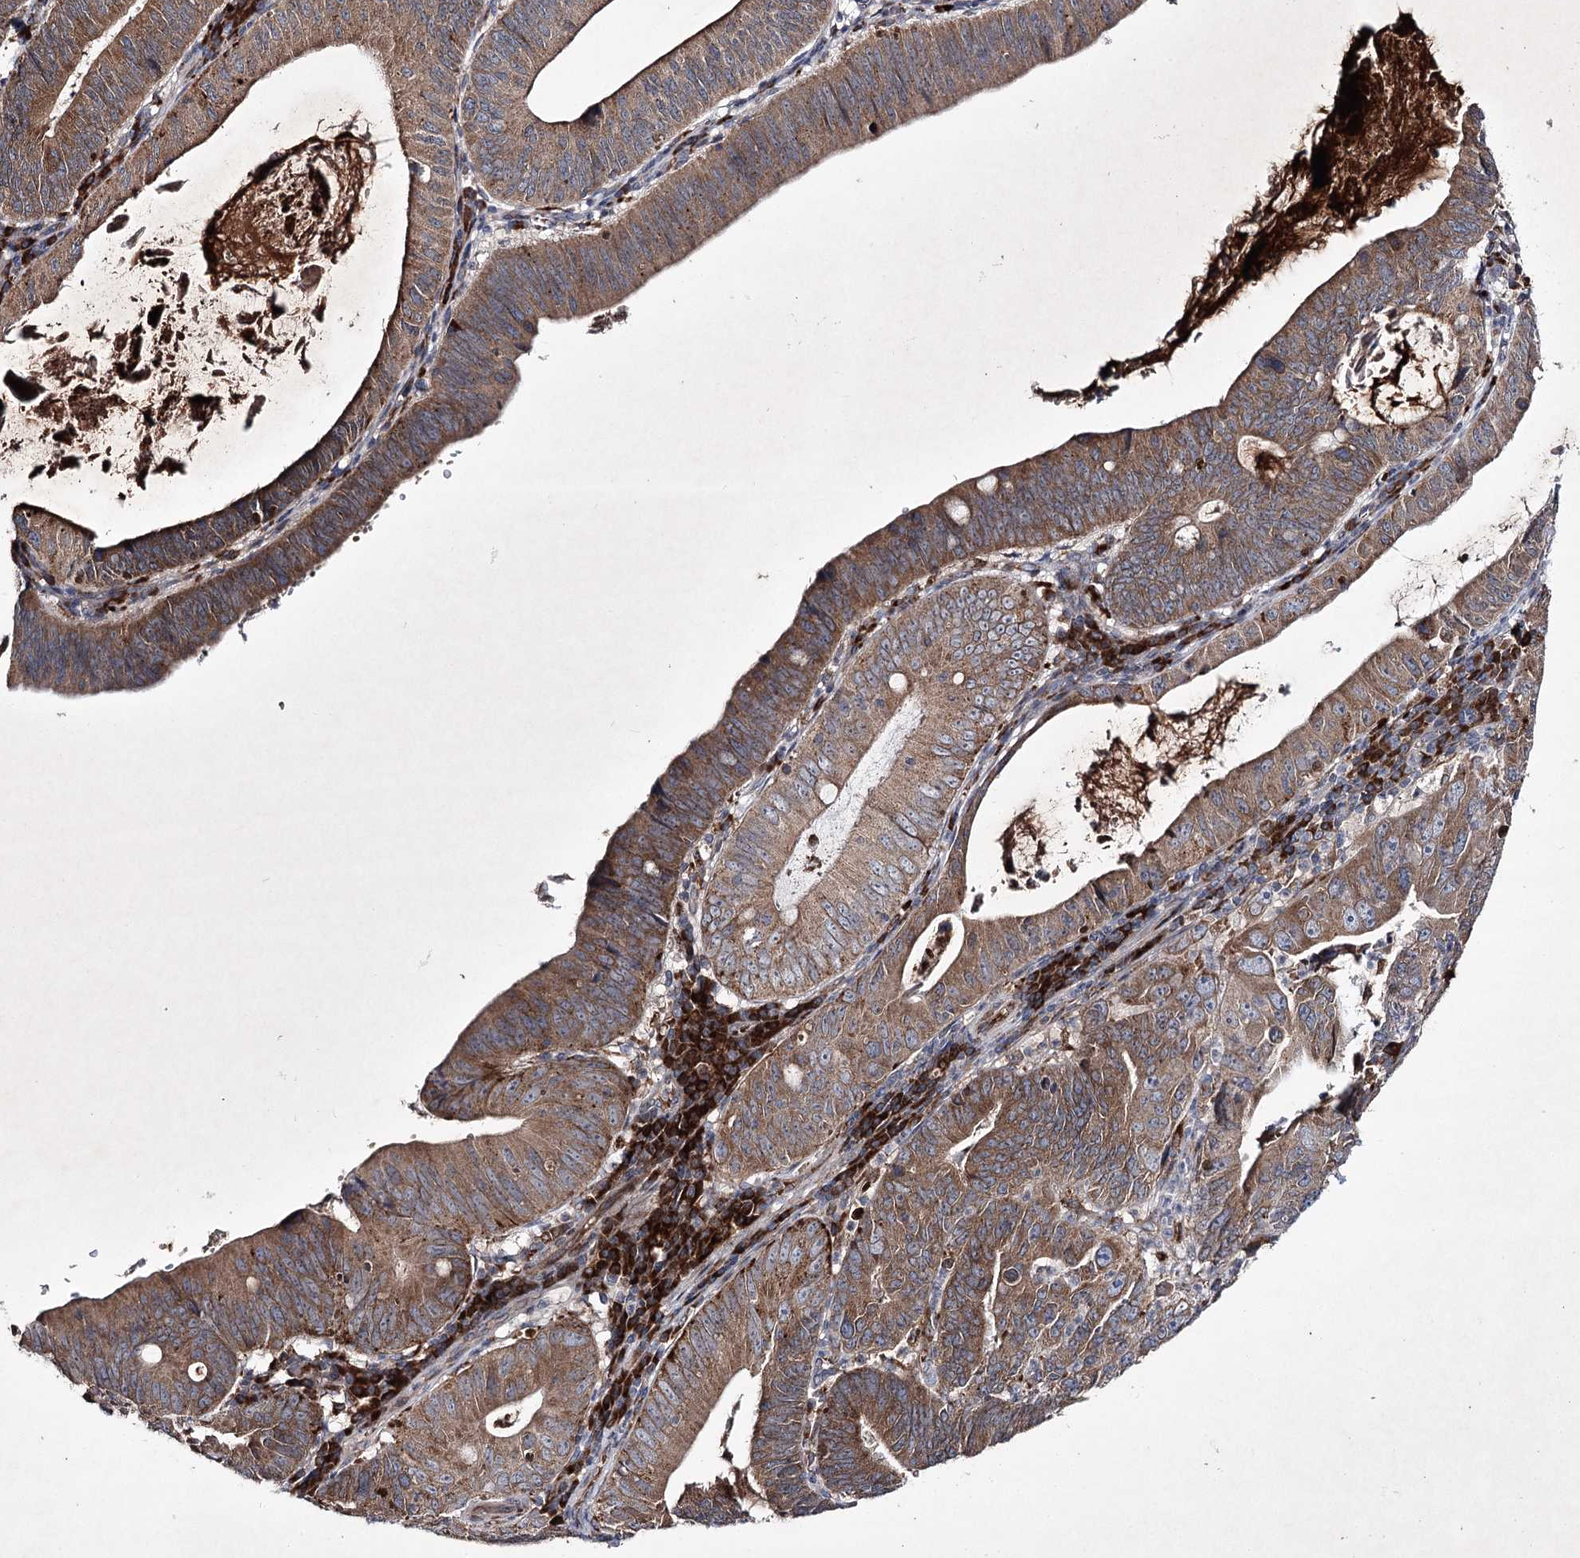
{"staining": {"intensity": "moderate", "quantity": ">75%", "location": "cytoplasmic/membranous"}, "tissue": "stomach cancer", "cell_type": "Tumor cells", "image_type": "cancer", "snomed": [{"axis": "morphology", "description": "Adenocarcinoma, NOS"}, {"axis": "topography", "description": "Stomach"}], "caption": "Brown immunohistochemical staining in stomach adenocarcinoma reveals moderate cytoplasmic/membranous expression in approximately >75% of tumor cells.", "gene": "ALG9", "patient": {"sex": "male", "age": 59}}